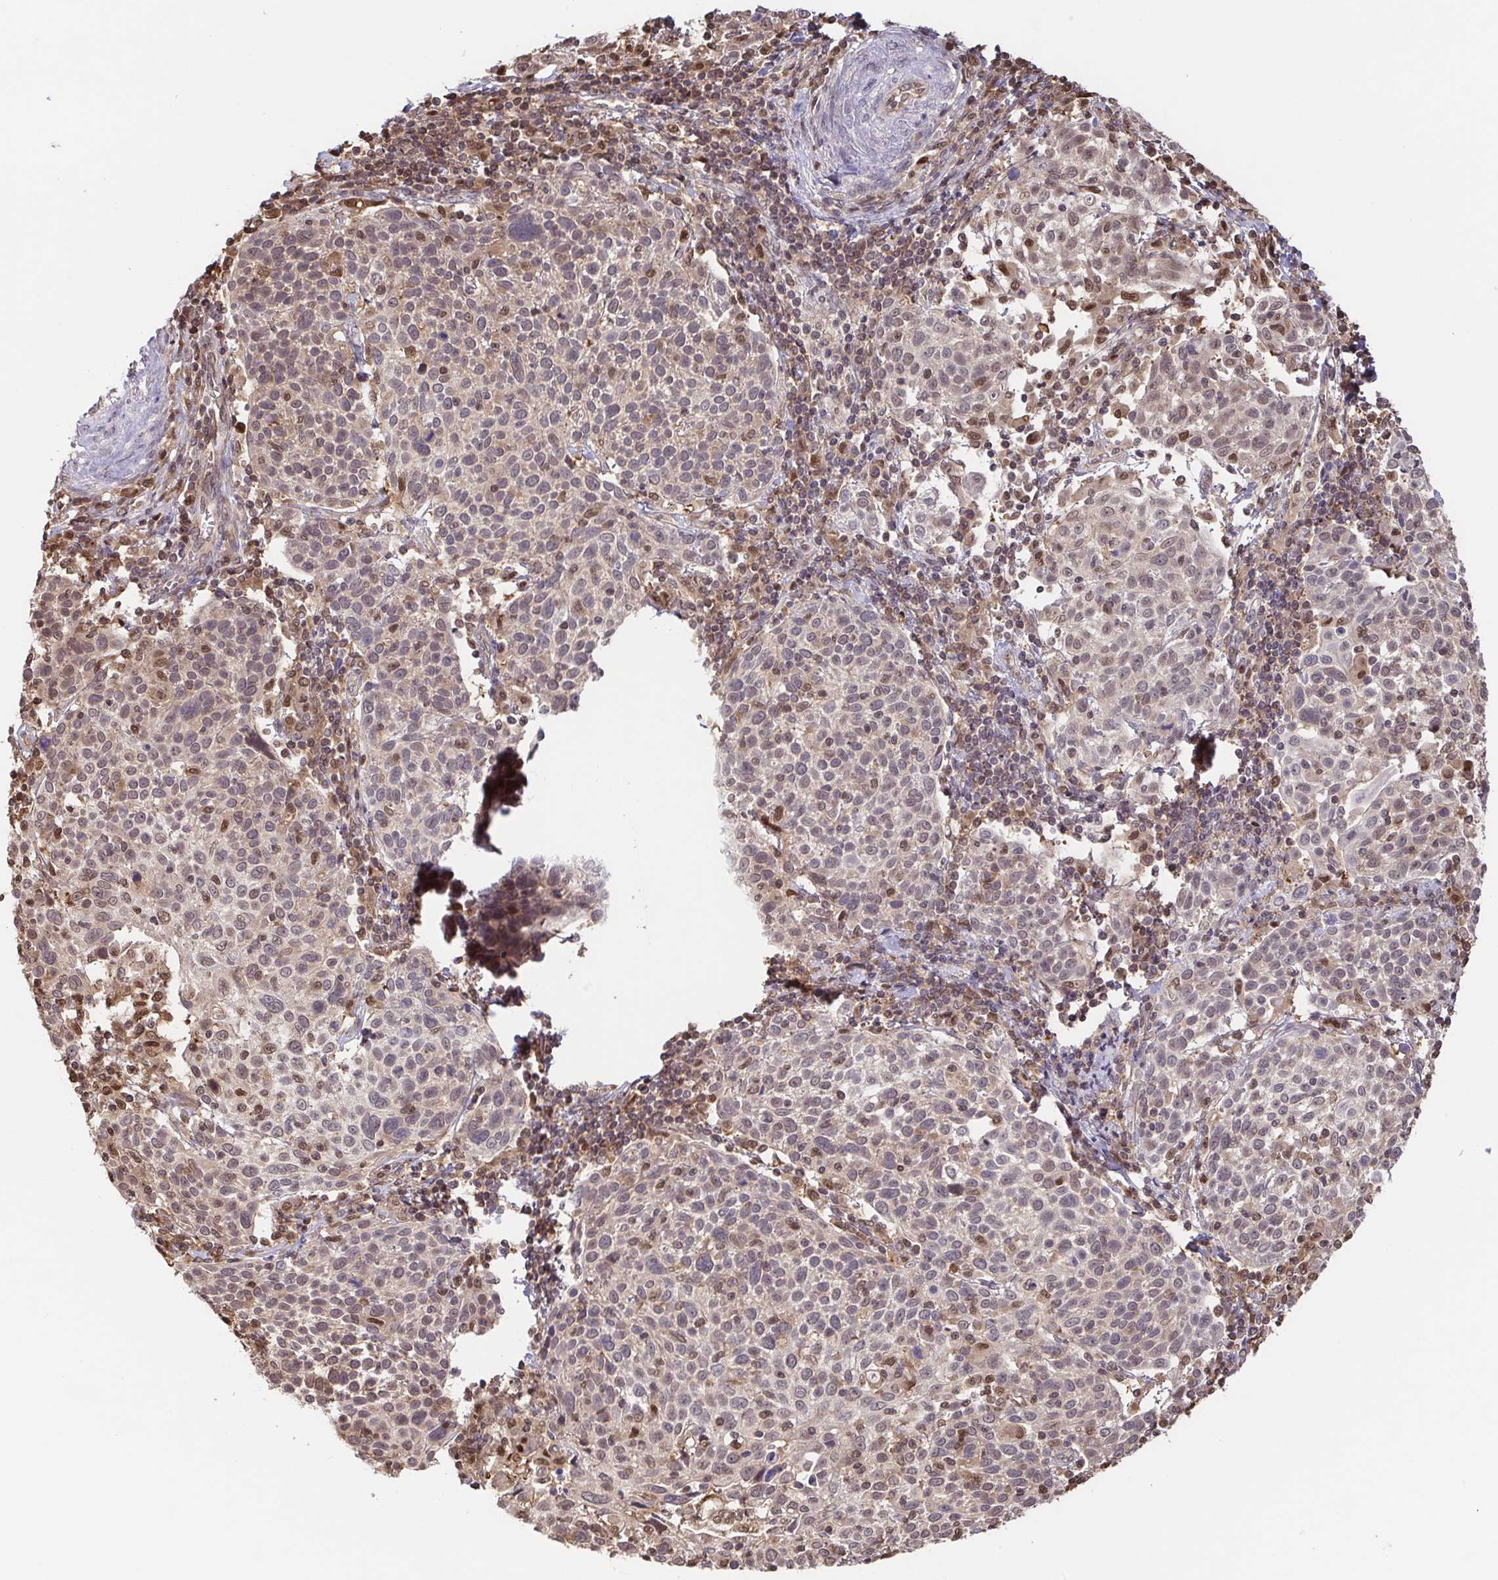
{"staining": {"intensity": "moderate", "quantity": ">75%", "location": "cytoplasmic/membranous,nuclear"}, "tissue": "cervical cancer", "cell_type": "Tumor cells", "image_type": "cancer", "snomed": [{"axis": "morphology", "description": "Squamous cell carcinoma, NOS"}, {"axis": "topography", "description": "Cervix"}], "caption": "The micrograph demonstrates staining of squamous cell carcinoma (cervical), revealing moderate cytoplasmic/membranous and nuclear protein positivity (brown color) within tumor cells. Immunohistochemistry stains the protein in brown and the nuclei are stained blue.", "gene": "PSMB9", "patient": {"sex": "female", "age": 61}}